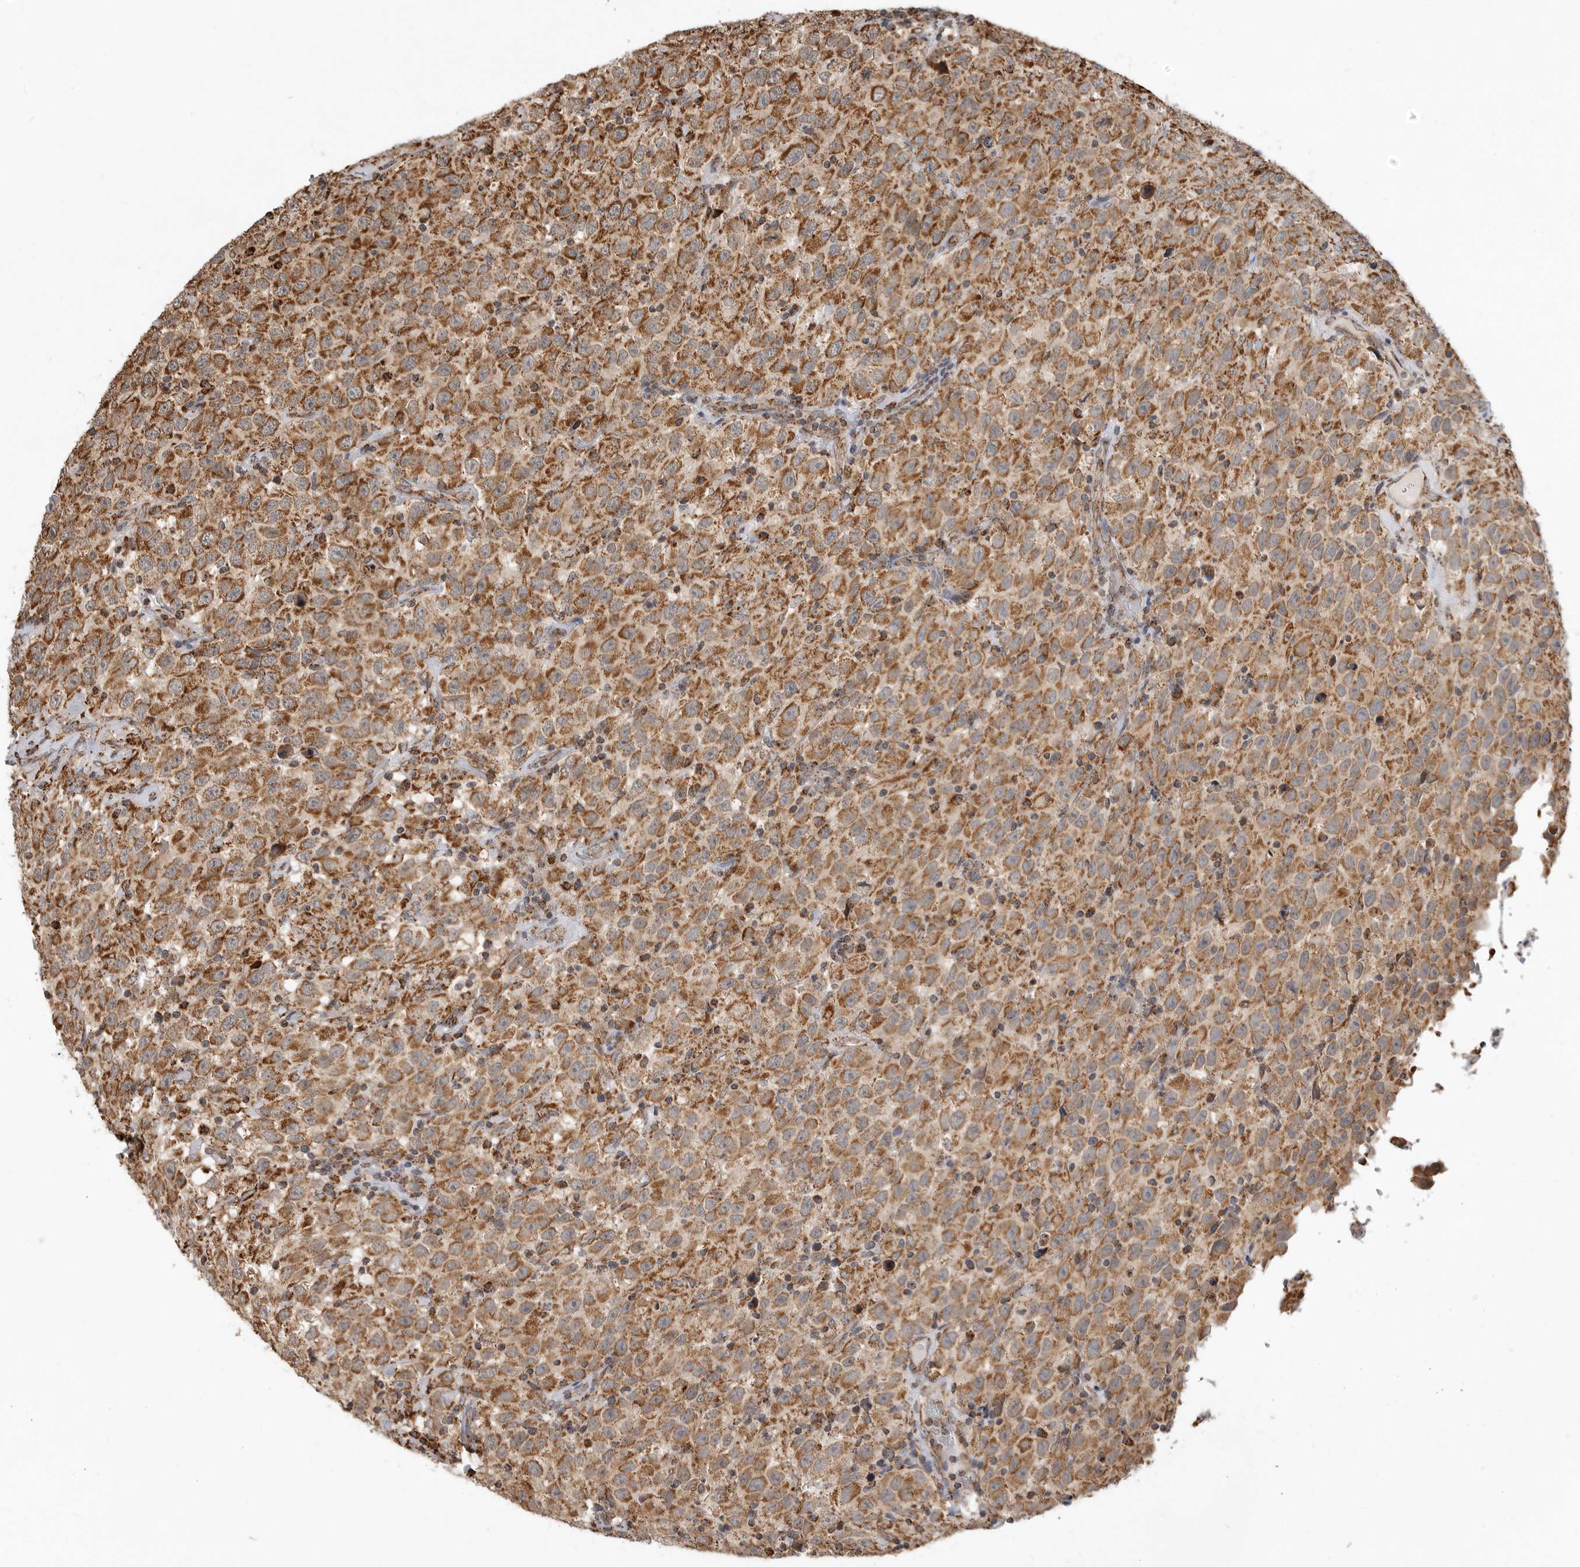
{"staining": {"intensity": "moderate", "quantity": ">75%", "location": "cytoplasmic/membranous"}, "tissue": "testis cancer", "cell_type": "Tumor cells", "image_type": "cancer", "snomed": [{"axis": "morphology", "description": "Seminoma, NOS"}, {"axis": "topography", "description": "Testis"}], "caption": "Moderate cytoplasmic/membranous expression is present in about >75% of tumor cells in testis seminoma. (Brightfield microscopy of DAB IHC at high magnification).", "gene": "GCNT2", "patient": {"sex": "male", "age": 41}}